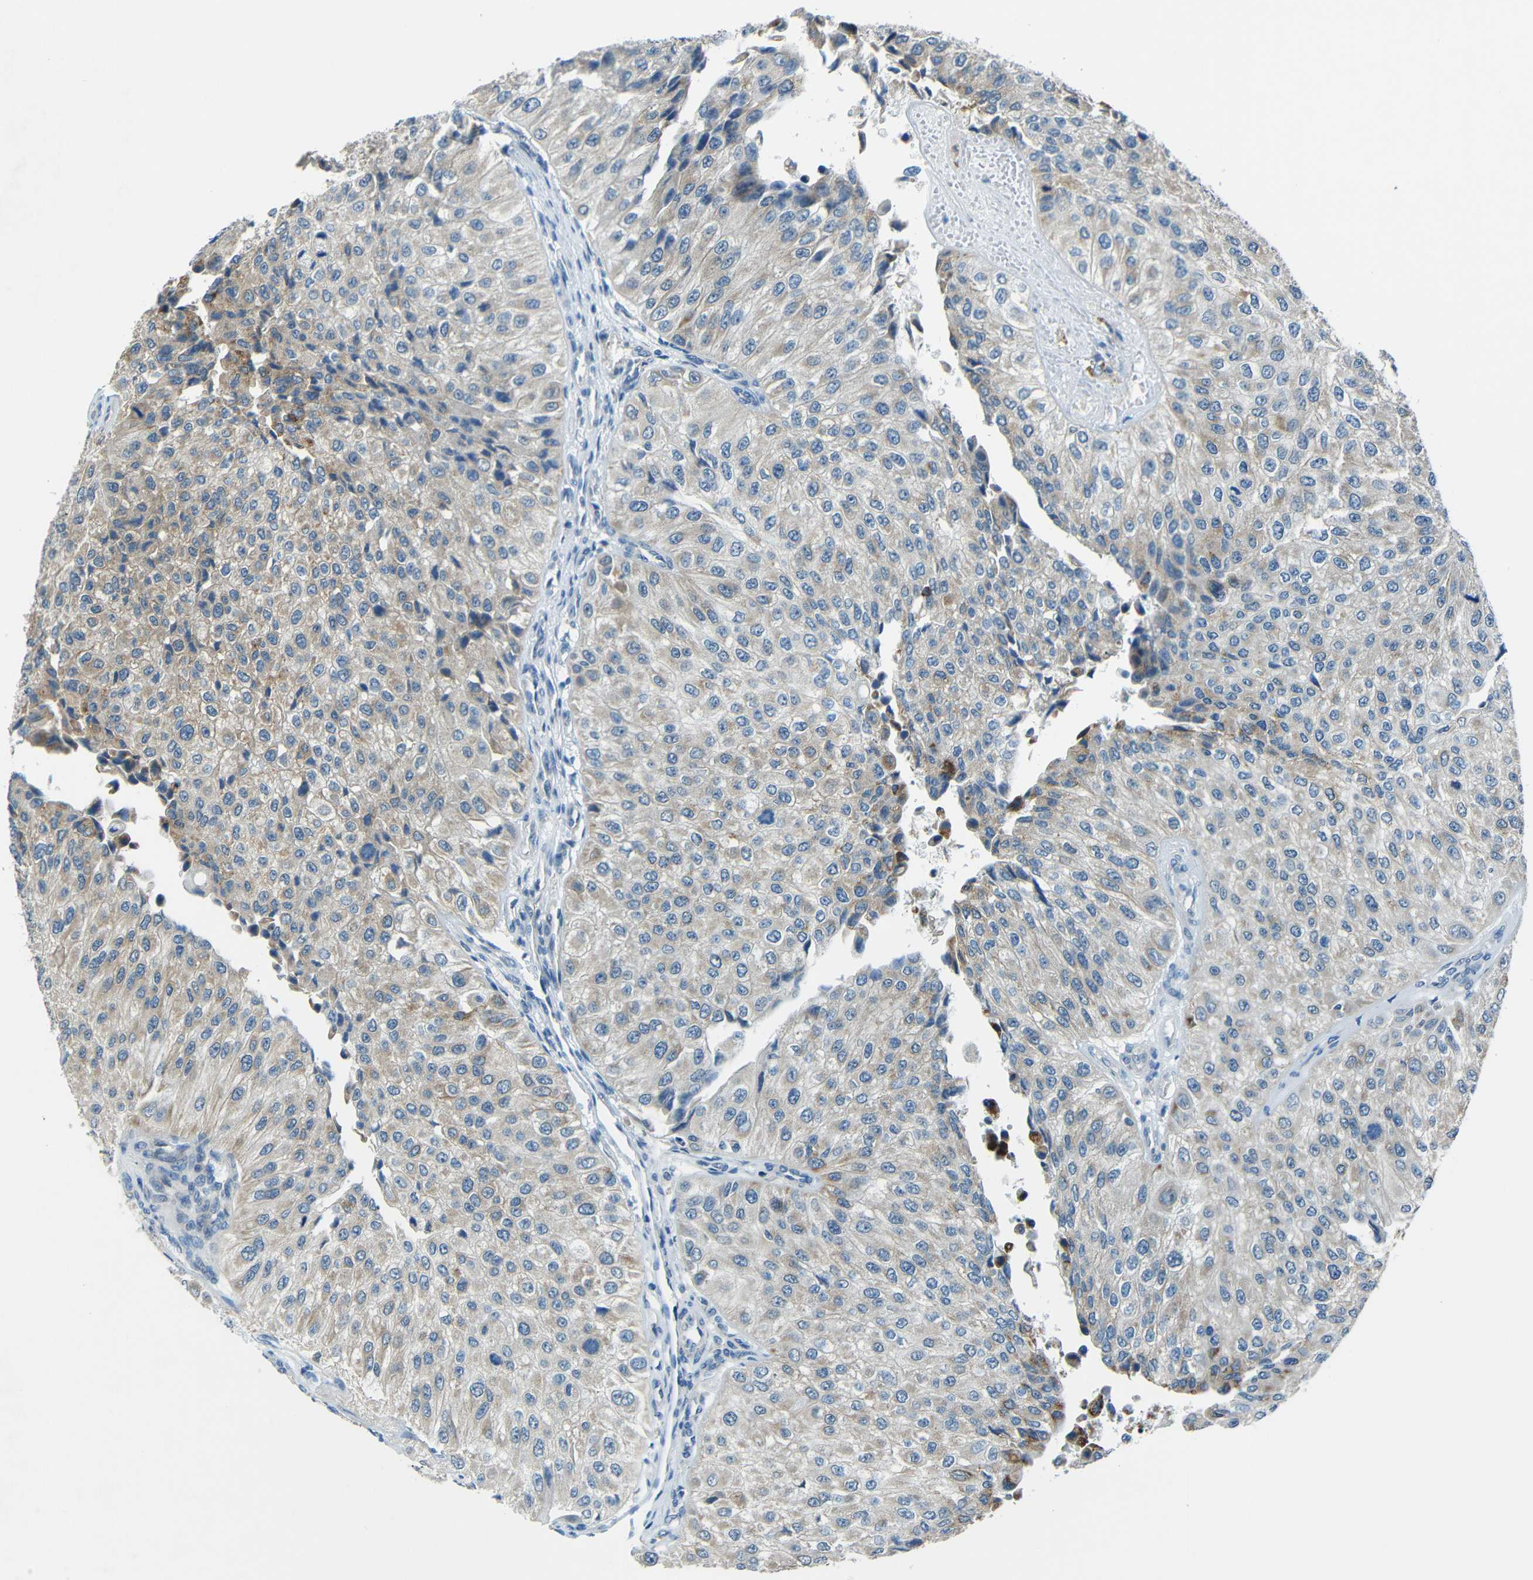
{"staining": {"intensity": "weak", "quantity": "25%-75%", "location": "cytoplasmic/membranous"}, "tissue": "urothelial cancer", "cell_type": "Tumor cells", "image_type": "cancer", "snomed": [{"axis": "morphology", "description": "Urothelial carcinoma, High grade"}, {"axis": "topography", "description": "Kidney"}, {"axis": "topography", "description": "Urinary bladder"}], "caption": "Immunohistochemical staining of urothelial cancer exhibits low levels of weak cytoplasmic/membranous positivity in approximately 25%-75% of tumor cells.", "gene": "ANKRD22", "patient": {"sex": "male", "age": 77}}